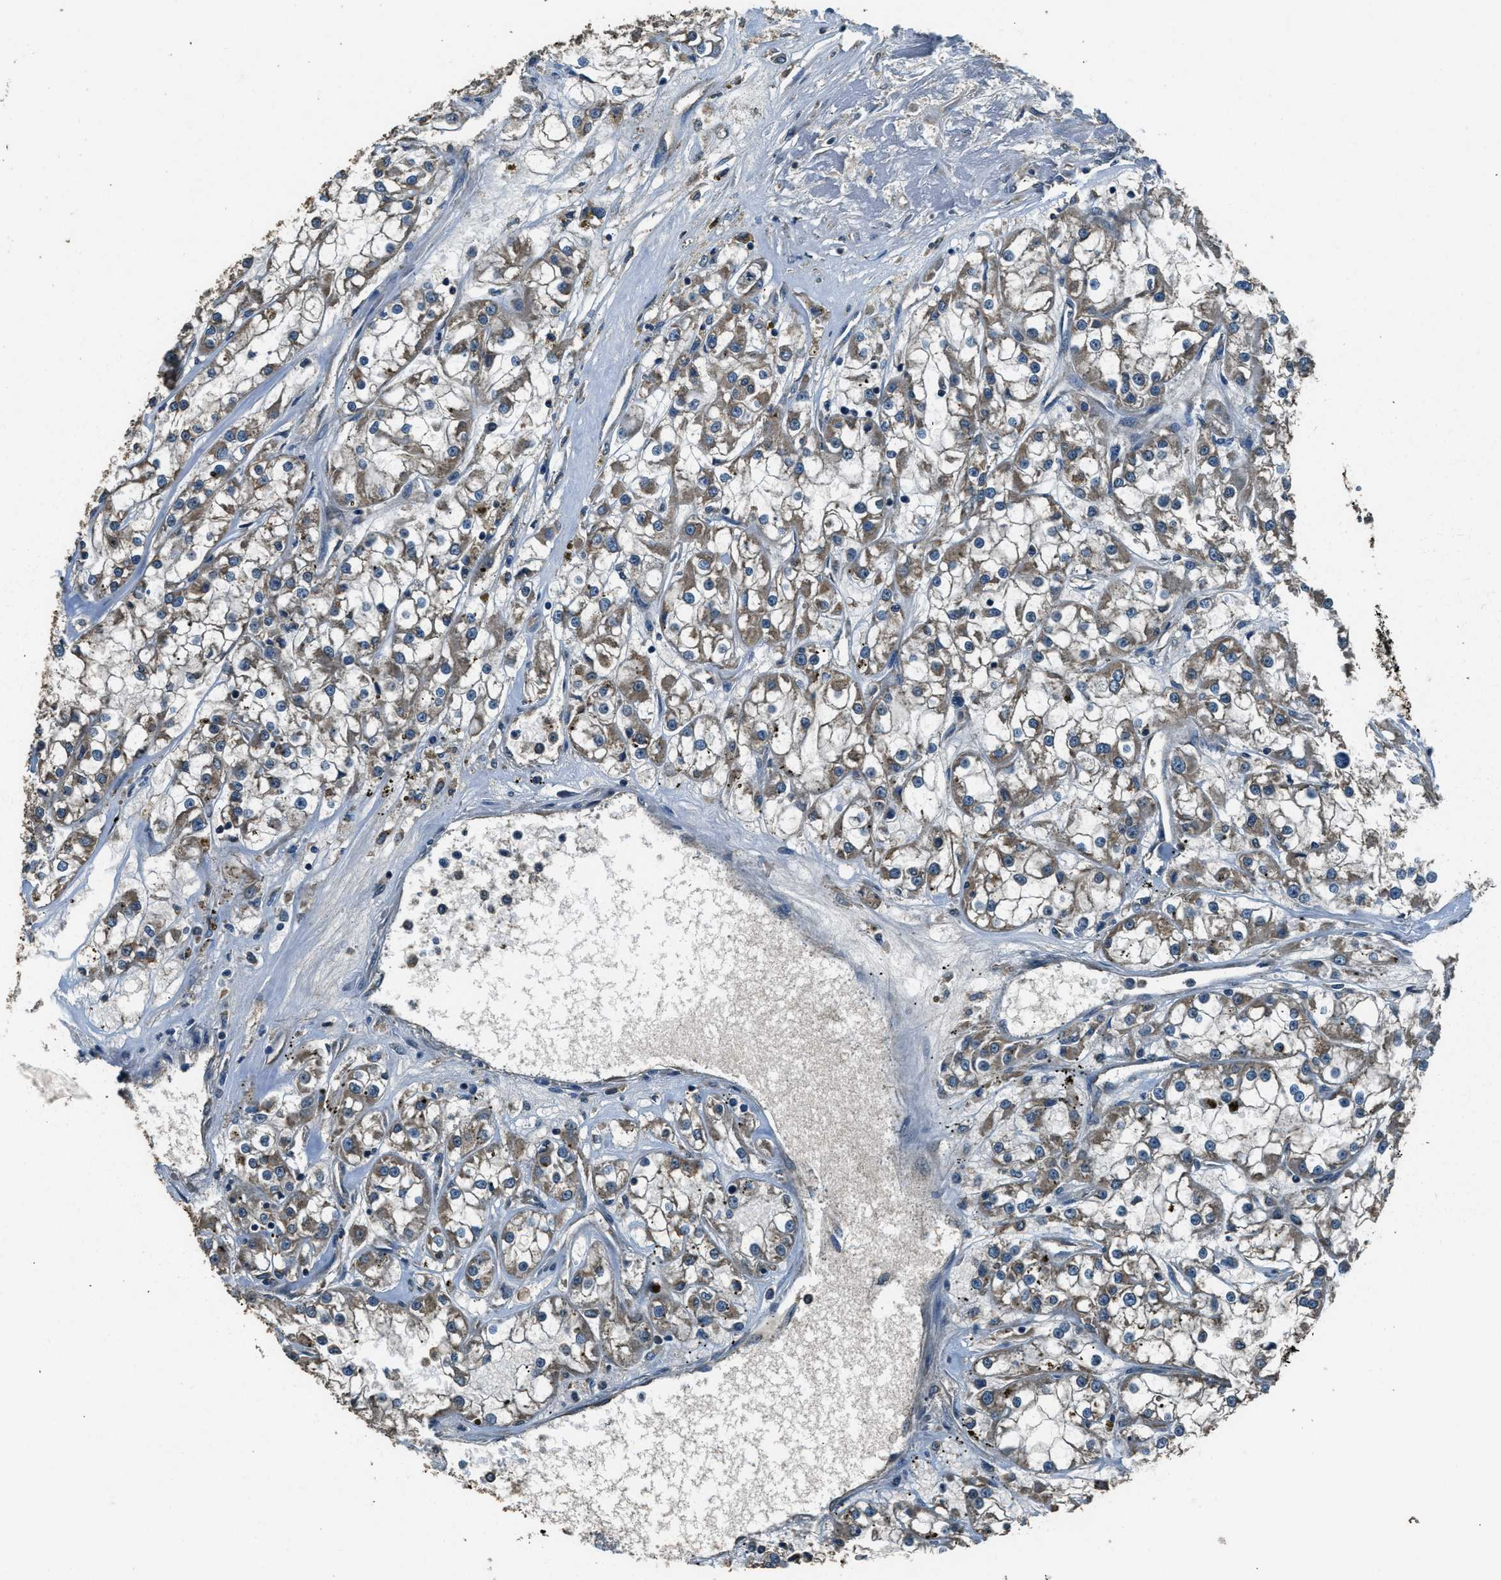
{"staining": {"intensity": "weak", "quantity": "25%-75%", "location": "cytoplasmic/membranous"}, "tissue": "renal cancer", "cell_type": "Tumor cells", "image_type": "cancer", "snomed": [{"axis": "morphology", "description": "Adenocarcinoma, NOS"}, {"axis": "topography", "description": "Kidney"}], "caption": "Human renal cancer (adenocarcinoma) stained for a protein (brown) reveals weak cytoplasmic/membranous positive staining in about 25%-75% of tumor cells.", "gene": "SALL3", "patient": {"sex": "female", "age": 52}}